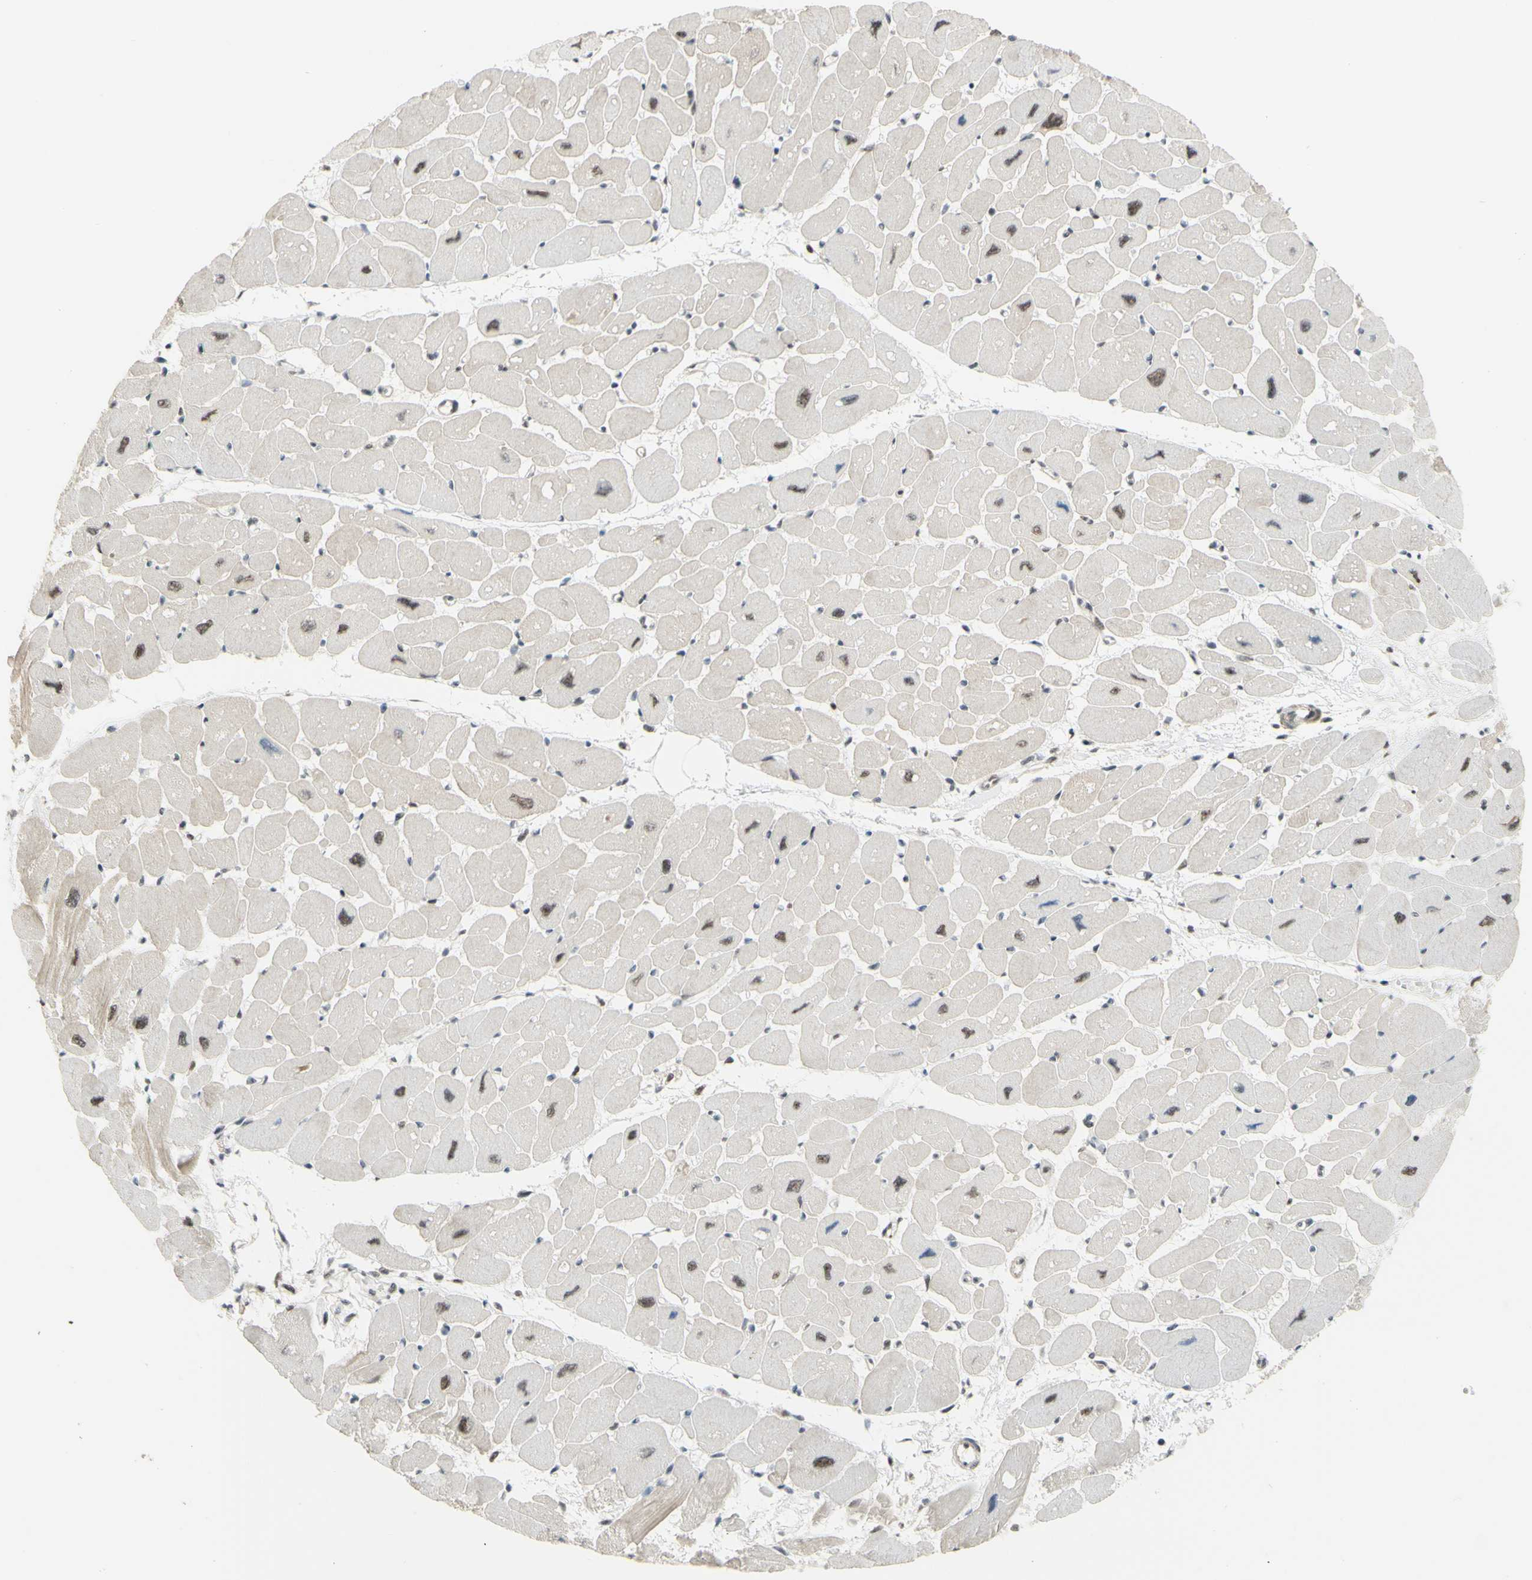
{"staining": {"intensity": "strong", "quantity": ">75%", "location": "cytoplasmic/membranous,nuclear"}, "tissue": "heart muscle", "cell_type": "Cardiomyocytes", "image_type": "normal", "snomed": [{"axis": "morphology", "description": "Normal tissue, NOS"}, {"axis": "topography", "description": "Heart"}], "caption": "Strong cytoplasmic/membranous,nuclear expression for a protein is present in about >75% of cardiomyocytes of unremarkable heart muscle using immunohistochemistry.", "gene": "SAP18", "patient": {"sex": "female", "age": 54}}